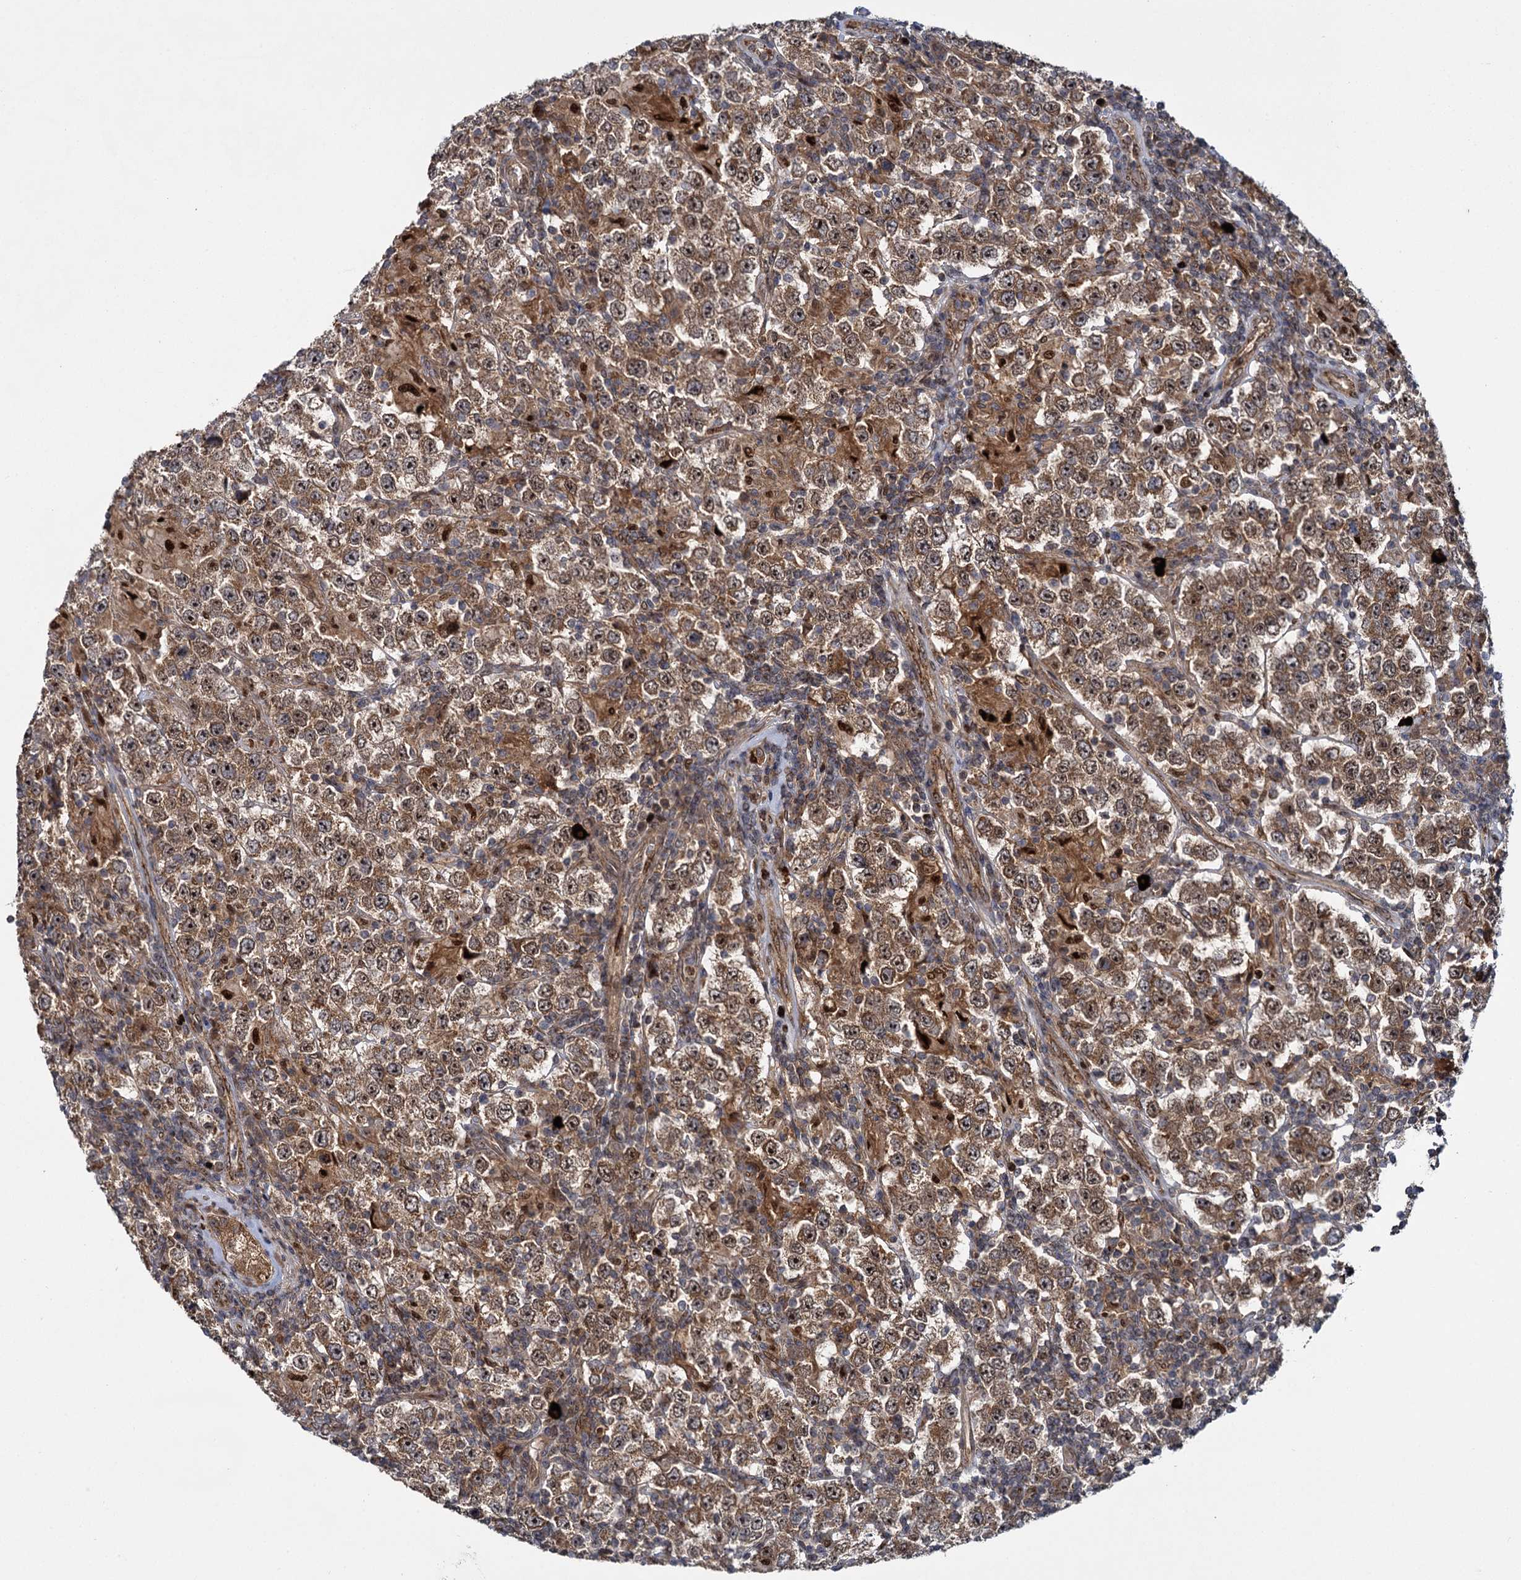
{"staining": {"intensity": "moderate", "quantity": ">75%", "location": "cytoplasmic/membranous,nuclear"}, "tissue": "testis cancer", "cell_type": "Tumor cells", "image_type": "cancer", "snomed": [{"axis": "morphology", "description": "Normal tissue, NOS"}, {"axis": "morphology", "description": "Urothelial carcinoma, High grade"}, {"axis": "morphology", "description": "Seminoma, NOS"}, {"axis": "morphology", "description": "Carcinoma, Embryonal, NOS"}, {"axis": "topography", "description": "Urinary bladder"}, {"axis": "topography", "description": "Testis"}], "caption": "Brown immunohistochemical staining in testis cancer (high-grade urothelial carcinoma) displays moderate cytoplasmic/membranous and nuclear positivity in approximately >75% of tumor cells. Immunohistochemistry (ihc) stains the protein in brown and the nuclei are stained blue.", "gene": "GAL3ST4", "patient": {"sex": "male", "age": 41}}